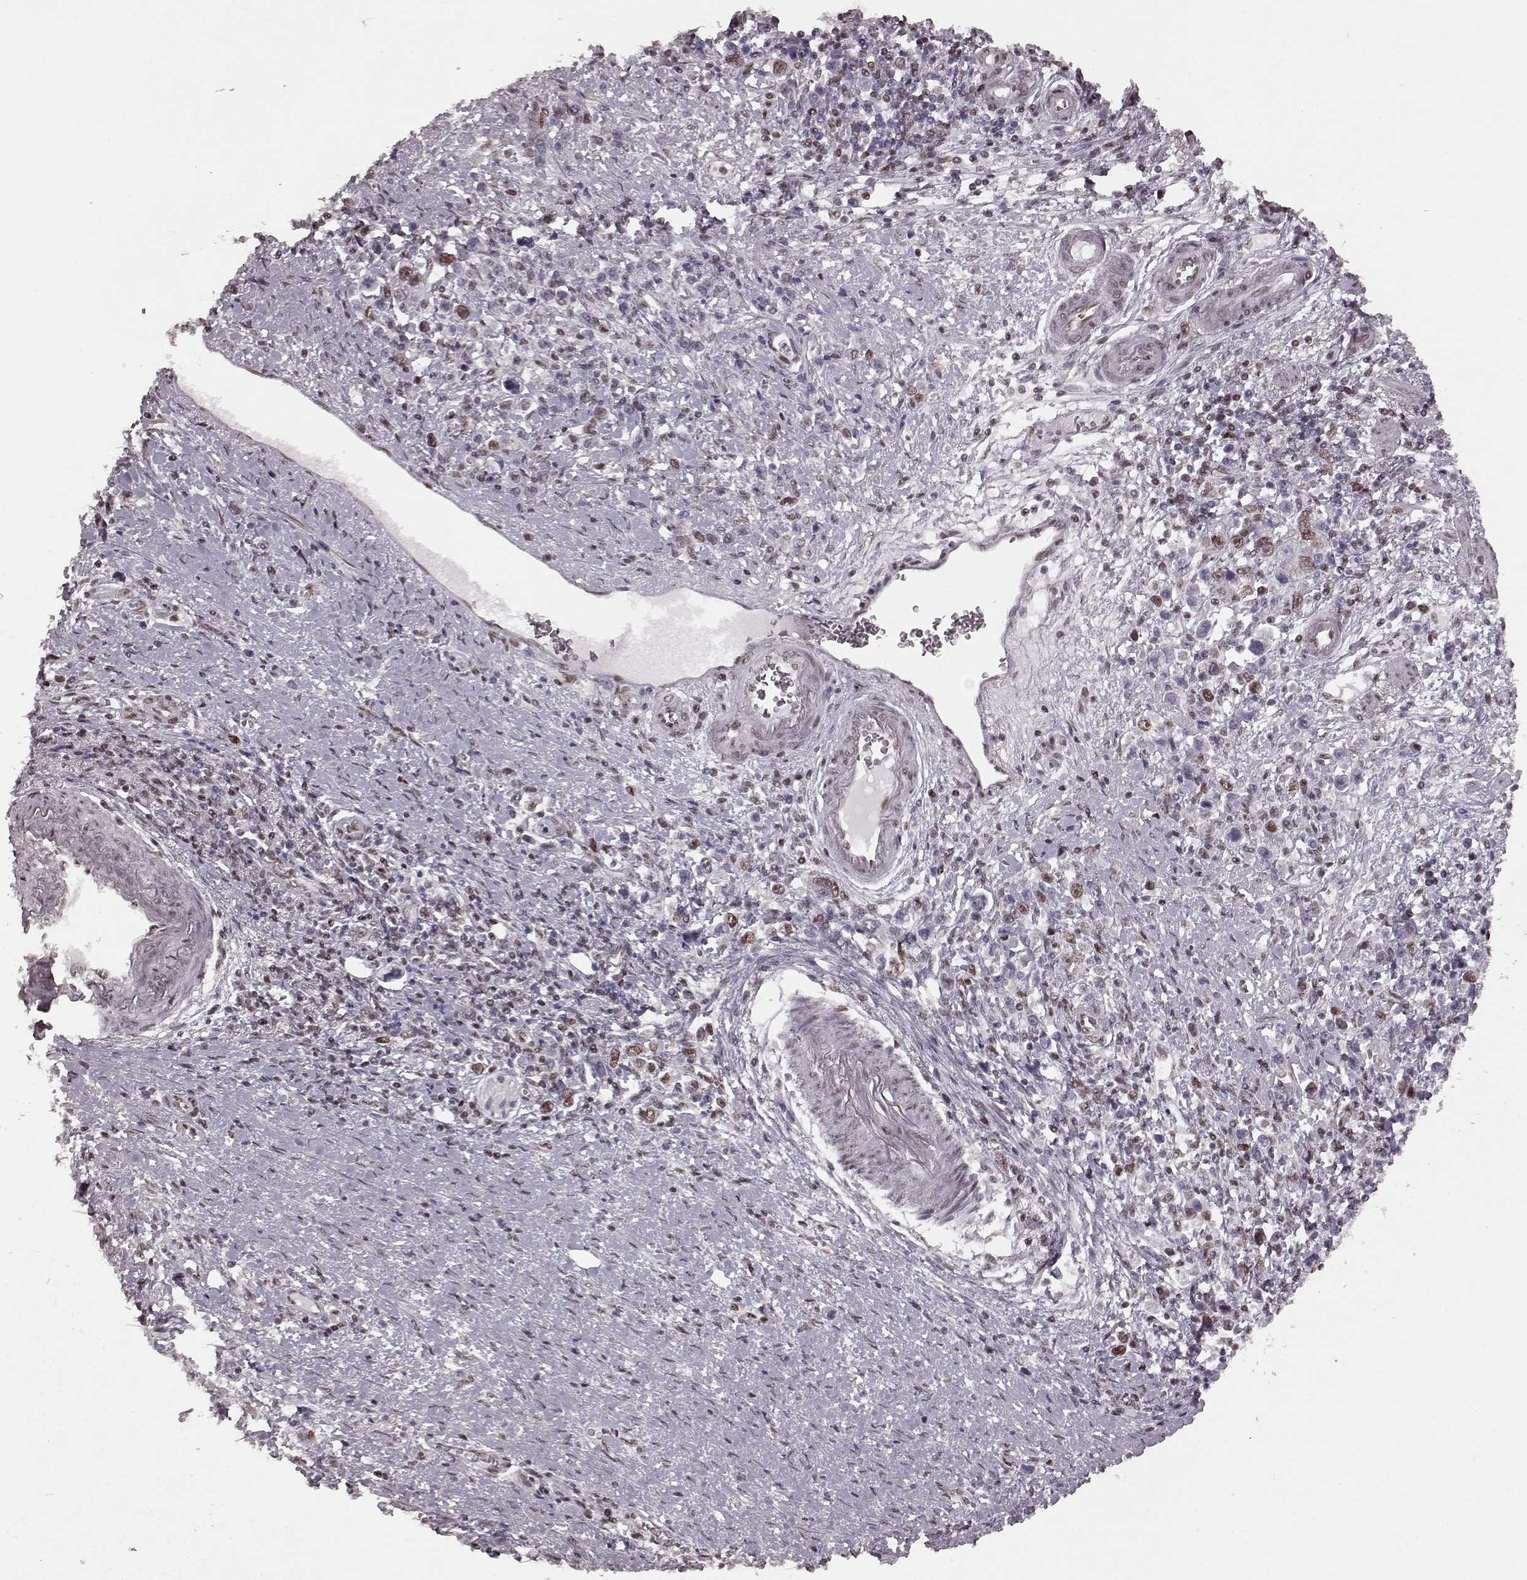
{"staining": {"intensity": "moderate", "quantity": ">75%", "location": "nuclear"}, "tissue": "stomach cancer", "cell_type": "Tumor cells", "image_type": "cancer", "snomed": [{"axis": "morphology", "description": "Adenocarcinoma, NOS"}, {"axis": "topography", "description": "Stomach"}], "caption": "Moderate nuclear positivity is present in about >75% of tumor cells in adenocarcinoma (stomach).", "gene": "NR2C1", "patient": {"sex": "male", "age": 63}}